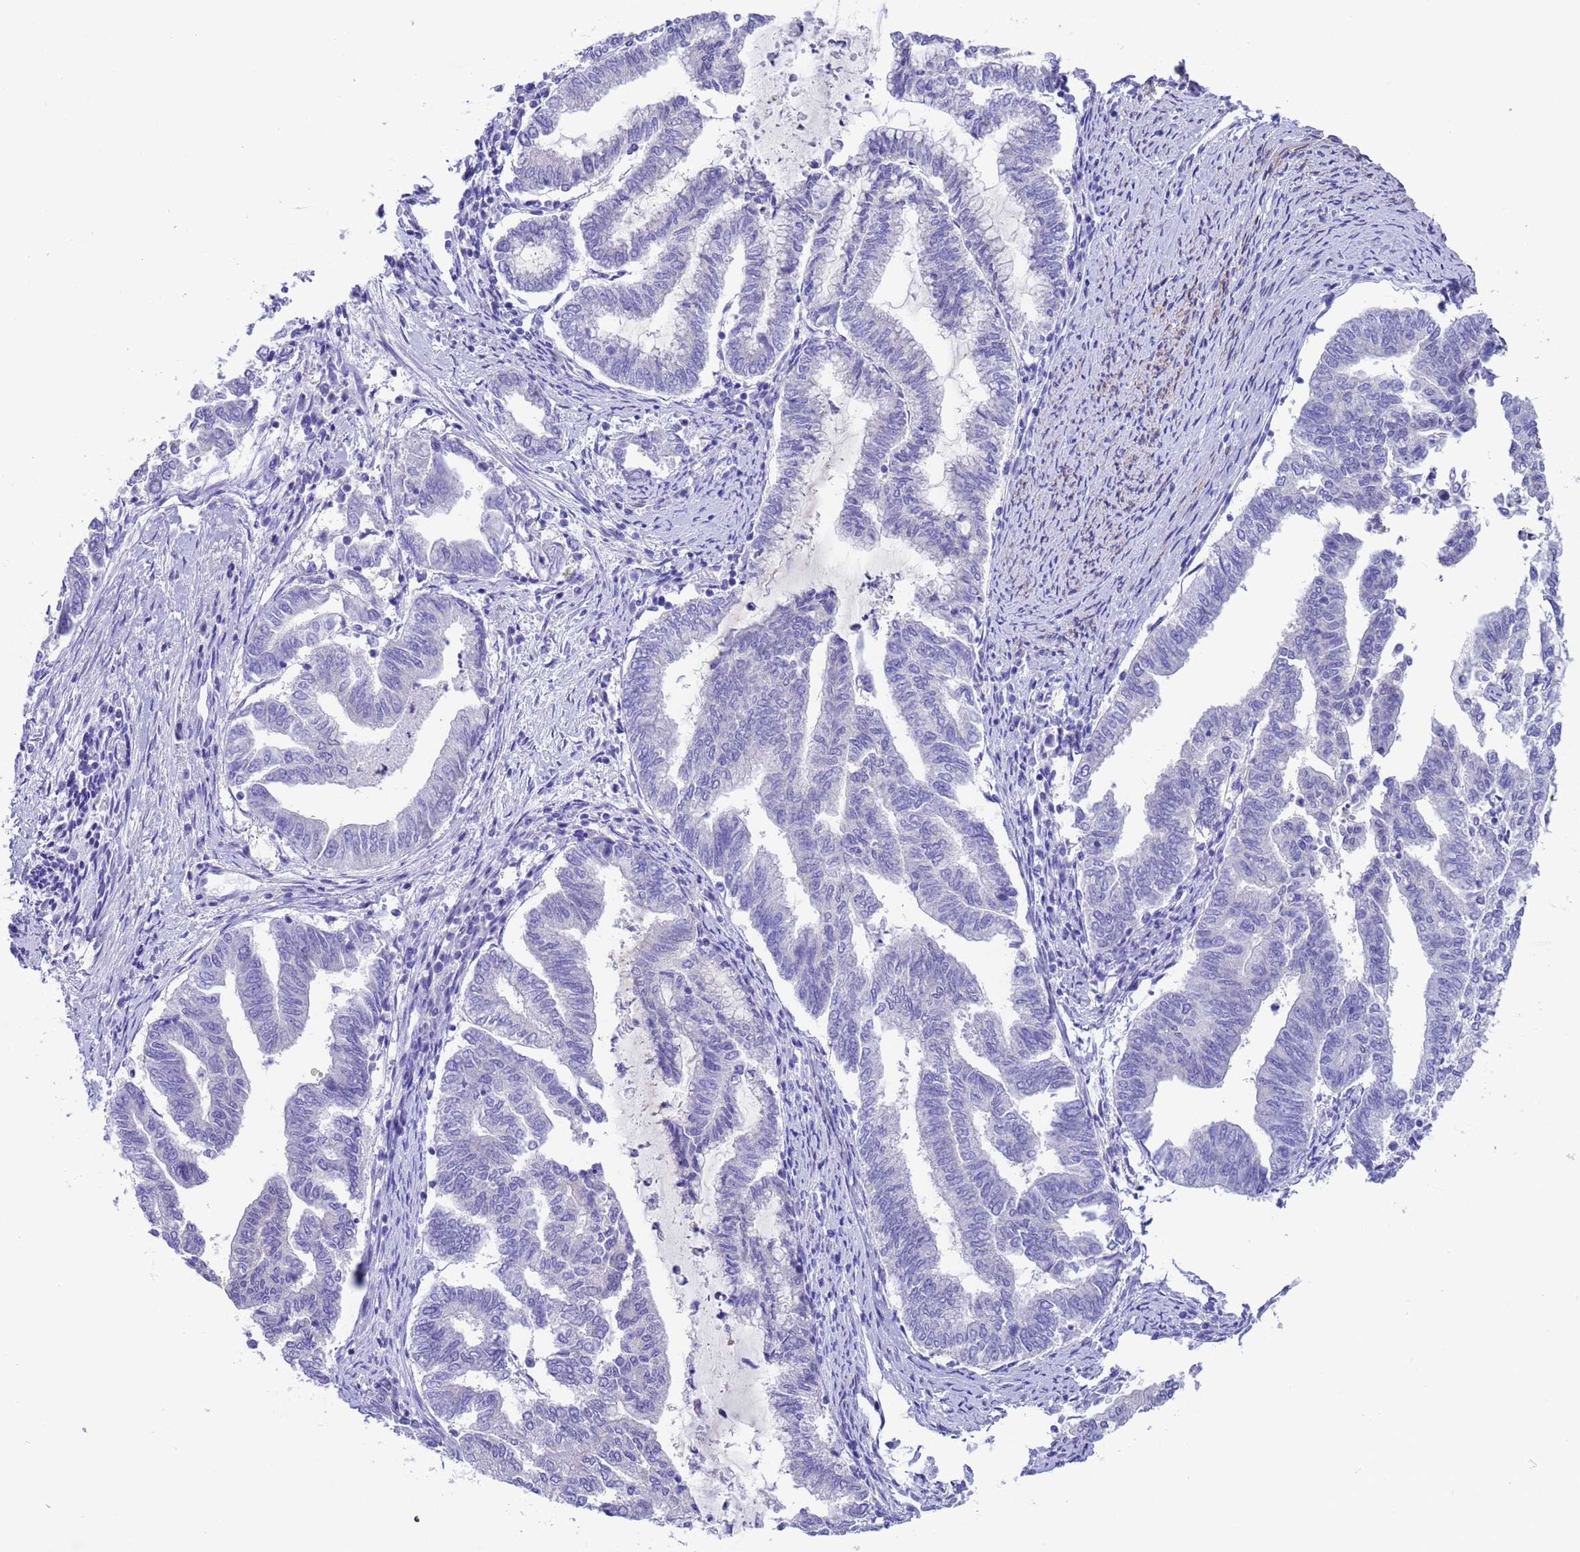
{"staining": {"intensity": "negative", "quantity": "none", "location": "none"}, "tissue": "endometrial cancer", "cell_type": "Tumor cells", "image_type": "cancer", "snomed": [{"axis": "morphology", "description": "Adenocarcinoma, NOS"}, {"axis": "topography", "description": "Endometrium"}], "caption": "High magnification brightfield microscopy of endometrial cancer stained with DAB (3,3'-diaminobenzidine) (brown) and counterstained with hematoxylin (blue): tumor cells show no significant expression.", "gene": "USP38", "patient": {"sex": "female", "age": 79}}